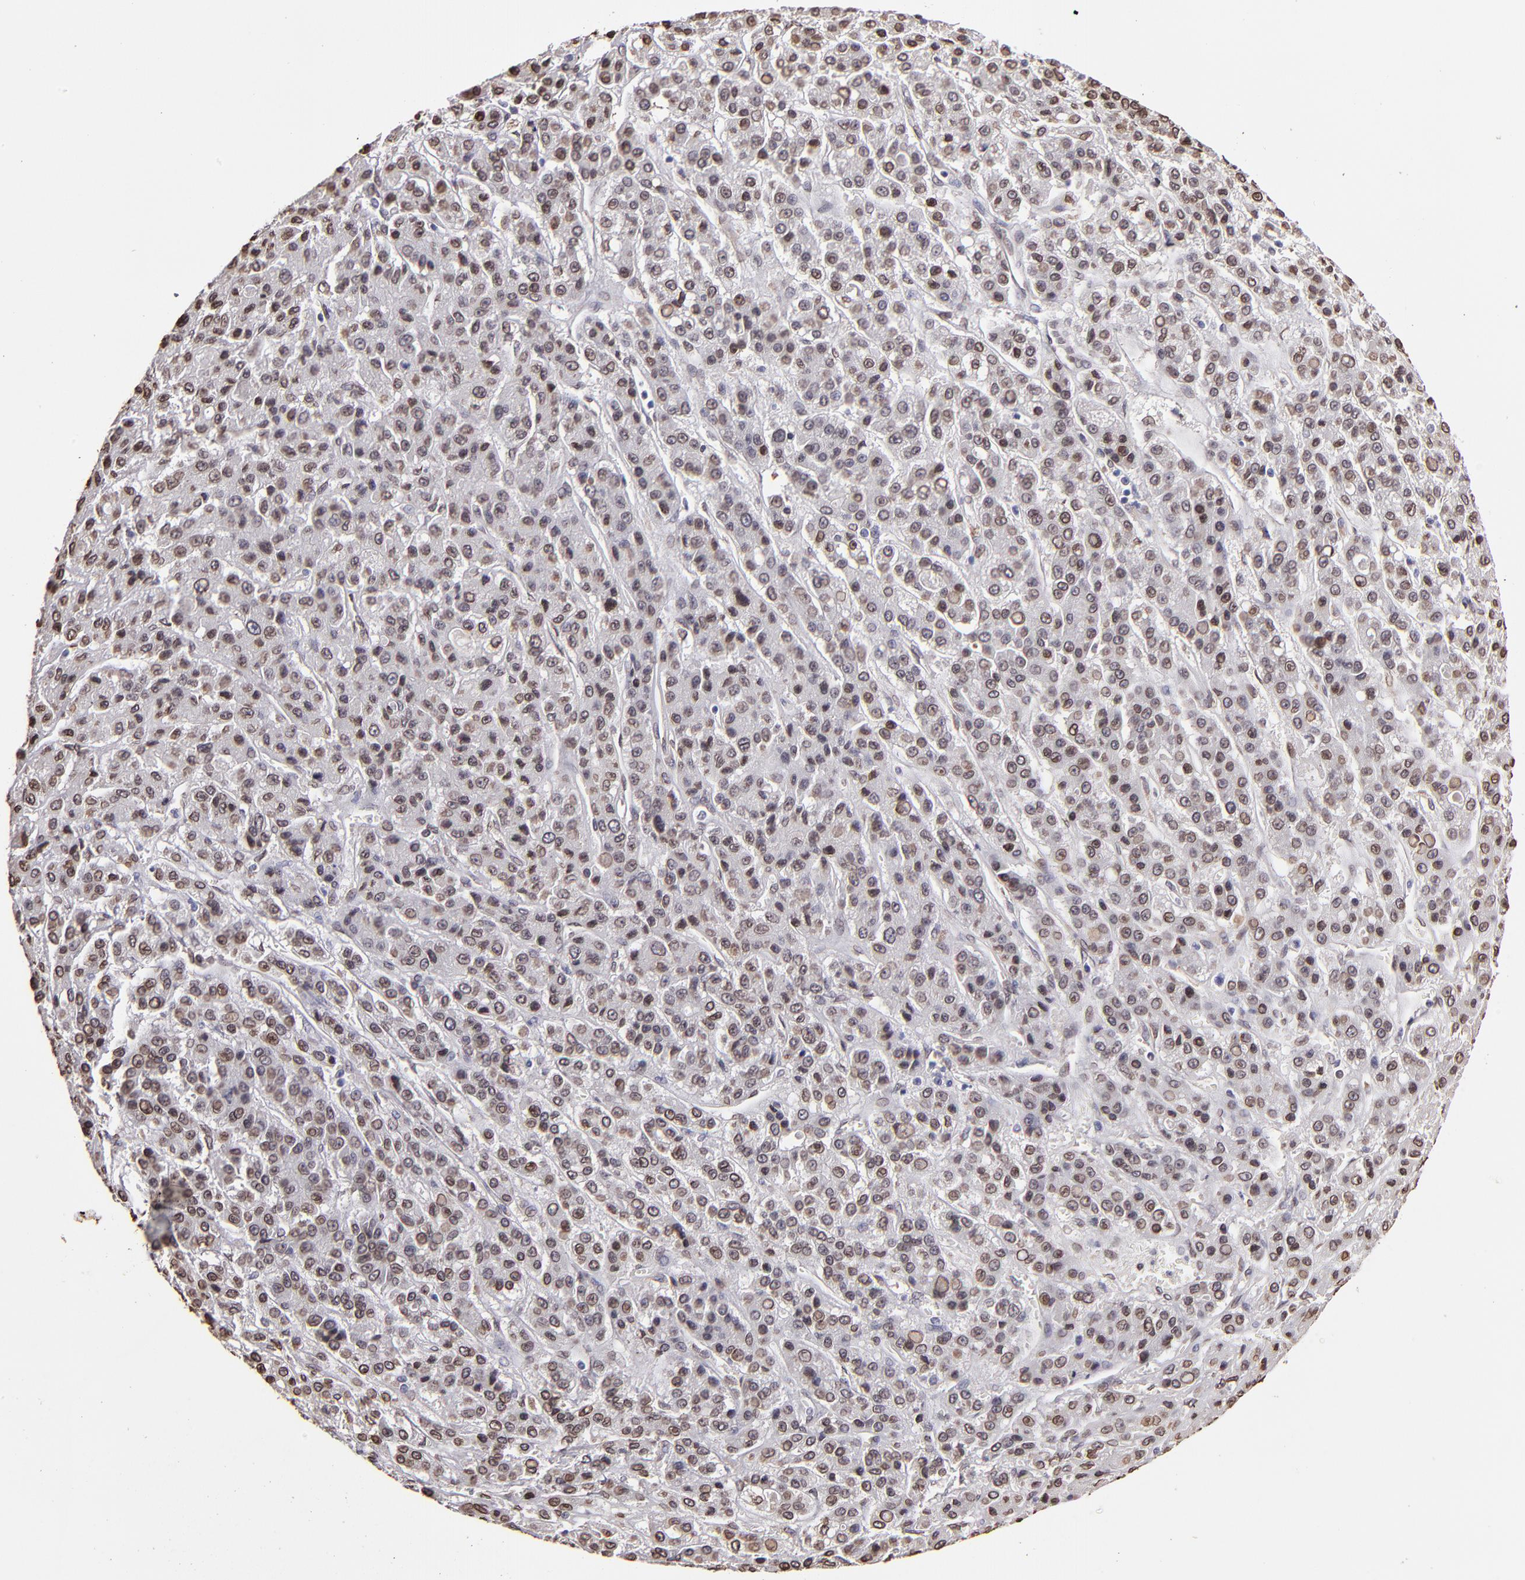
{"staining": {"intensity": "strong", "quantity": ">75%", "location": "cytoplasmic/membranous,nuclear"}, "tissue": "liver cancer", "cell_type": "Tumor cells", "image_type": "cancer", "snomed": [{"axis": "morphology", "description": "Carcinoma, Hepatocellular, NOS"}, {"axis": "topography", "description": "Liver"}], "caption": "IHC micrograph of neoplastic tissue: liver cancer (hepatocellular carcinoma) stained using immunohistochemistry (IHC) shows high levels of strong protein expression localized specifically in the cytoplasmic/membranous and nuclear of tumor cells, appearing as a cytoplasmic/membranous and nuclear brown color.", "gene": "PUM3", "patient": {"sex": "male", "age": 70}}